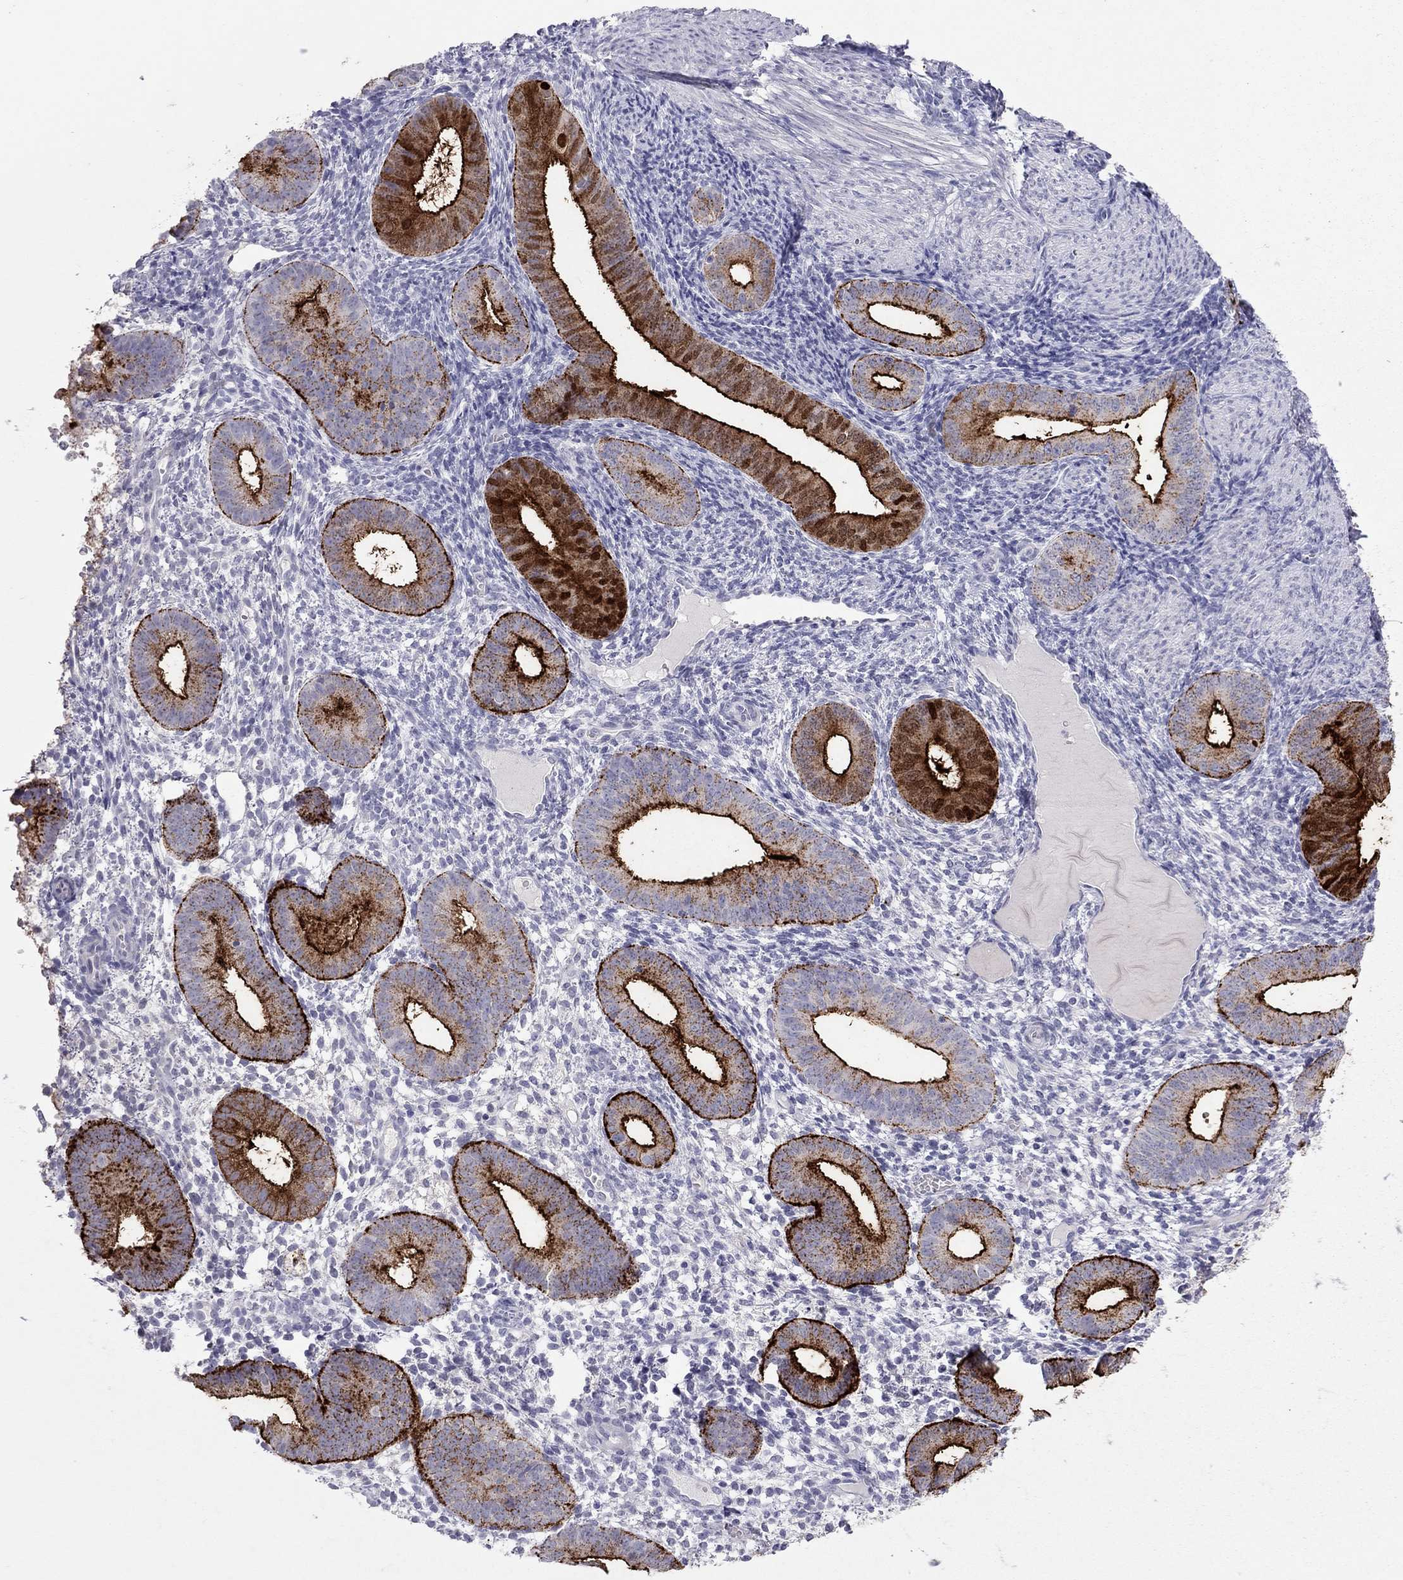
{"staining": {"intensity": "negative", "quantity": "none", "location": "none"}, "tissue": "endometrium", "cell_type": "Cells in endometrial stroma", "image_type": "normal", "snomed": [{"axis": "morphology", "description": "Normal tissue, NOS"}, {"axis": "topography", "description": "Endometrium"}], "caption": "The IHC photomicrograph has no significant expression in cells in endometrial stroma of endometrium. Nuclei are stained in blue.", "gene": "MUC16", "patient": {"sex": "female", "age": 39}}